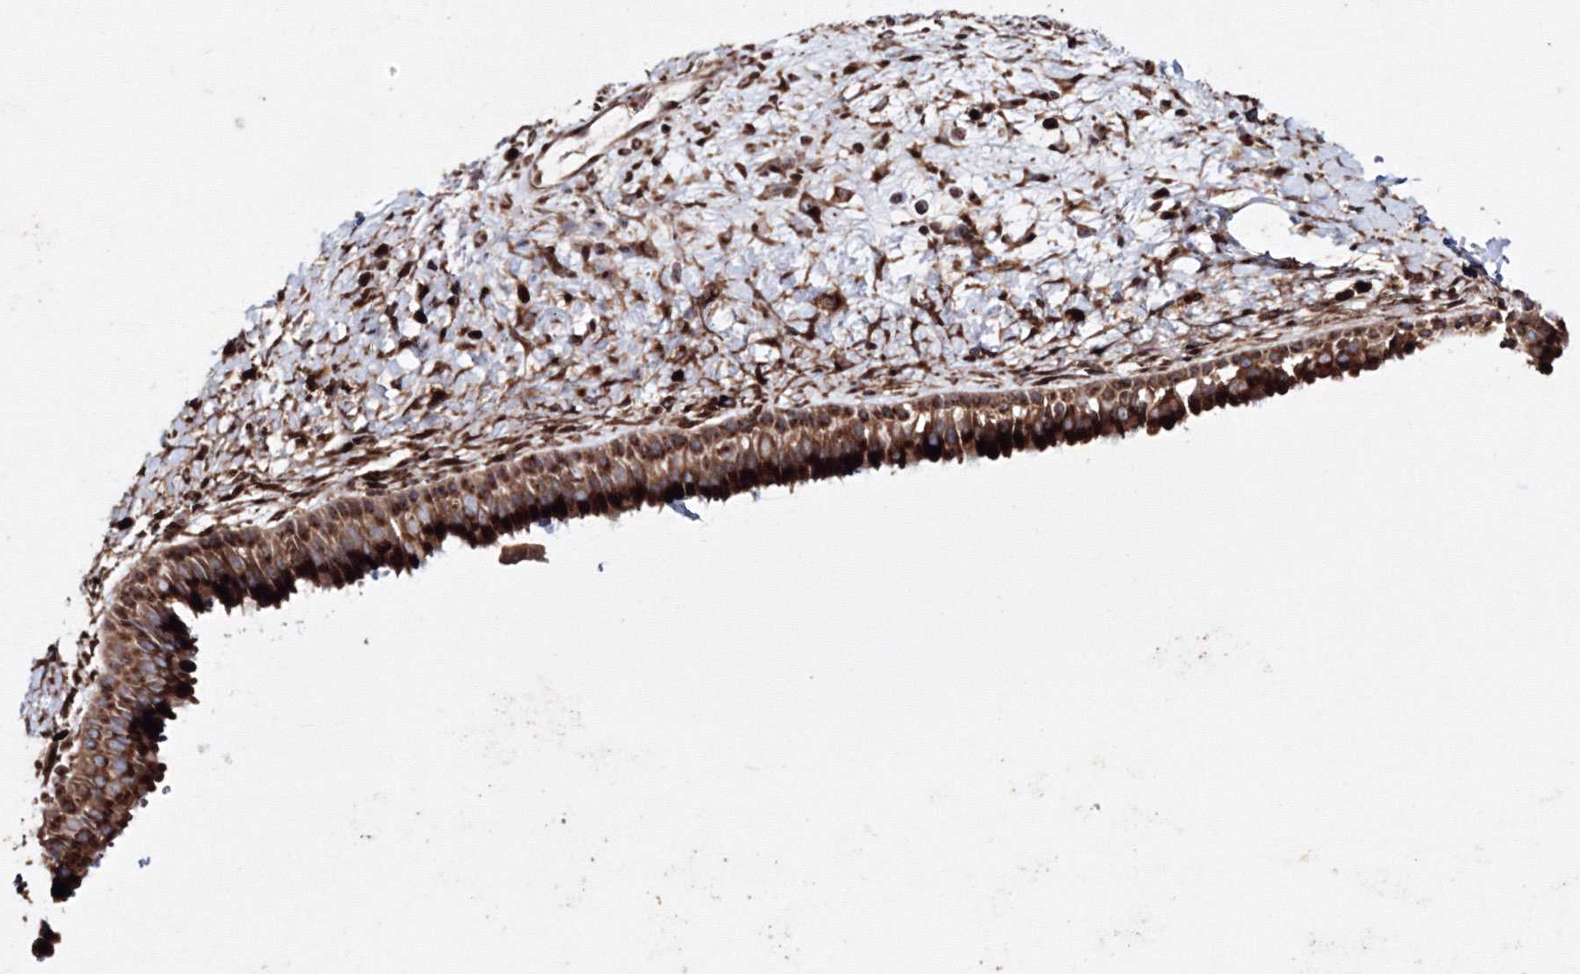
{"staining": {"intensity": "strong", "quantity": ">75%", "location": "cytoplasmic/membranous"}, "tissue": "nasopharynx", "cell_type": "Respiratory epithelial cells", "image_type": "normal", "snomed": [{"axis": "morphology", "description": "Normal tissue, NOS"}, {"axis": "topography", "description": "Nasopharynx"}], "caption": "A photomicrograph showing strong cytoplasmic/membranous expression in about >75% of respiratory epithelial cells in benign nasopharynx, as visualized by brown immunohistochemical staining.", "gene": "ARCN1", "patient": {"sex": "male", "age": 22}}